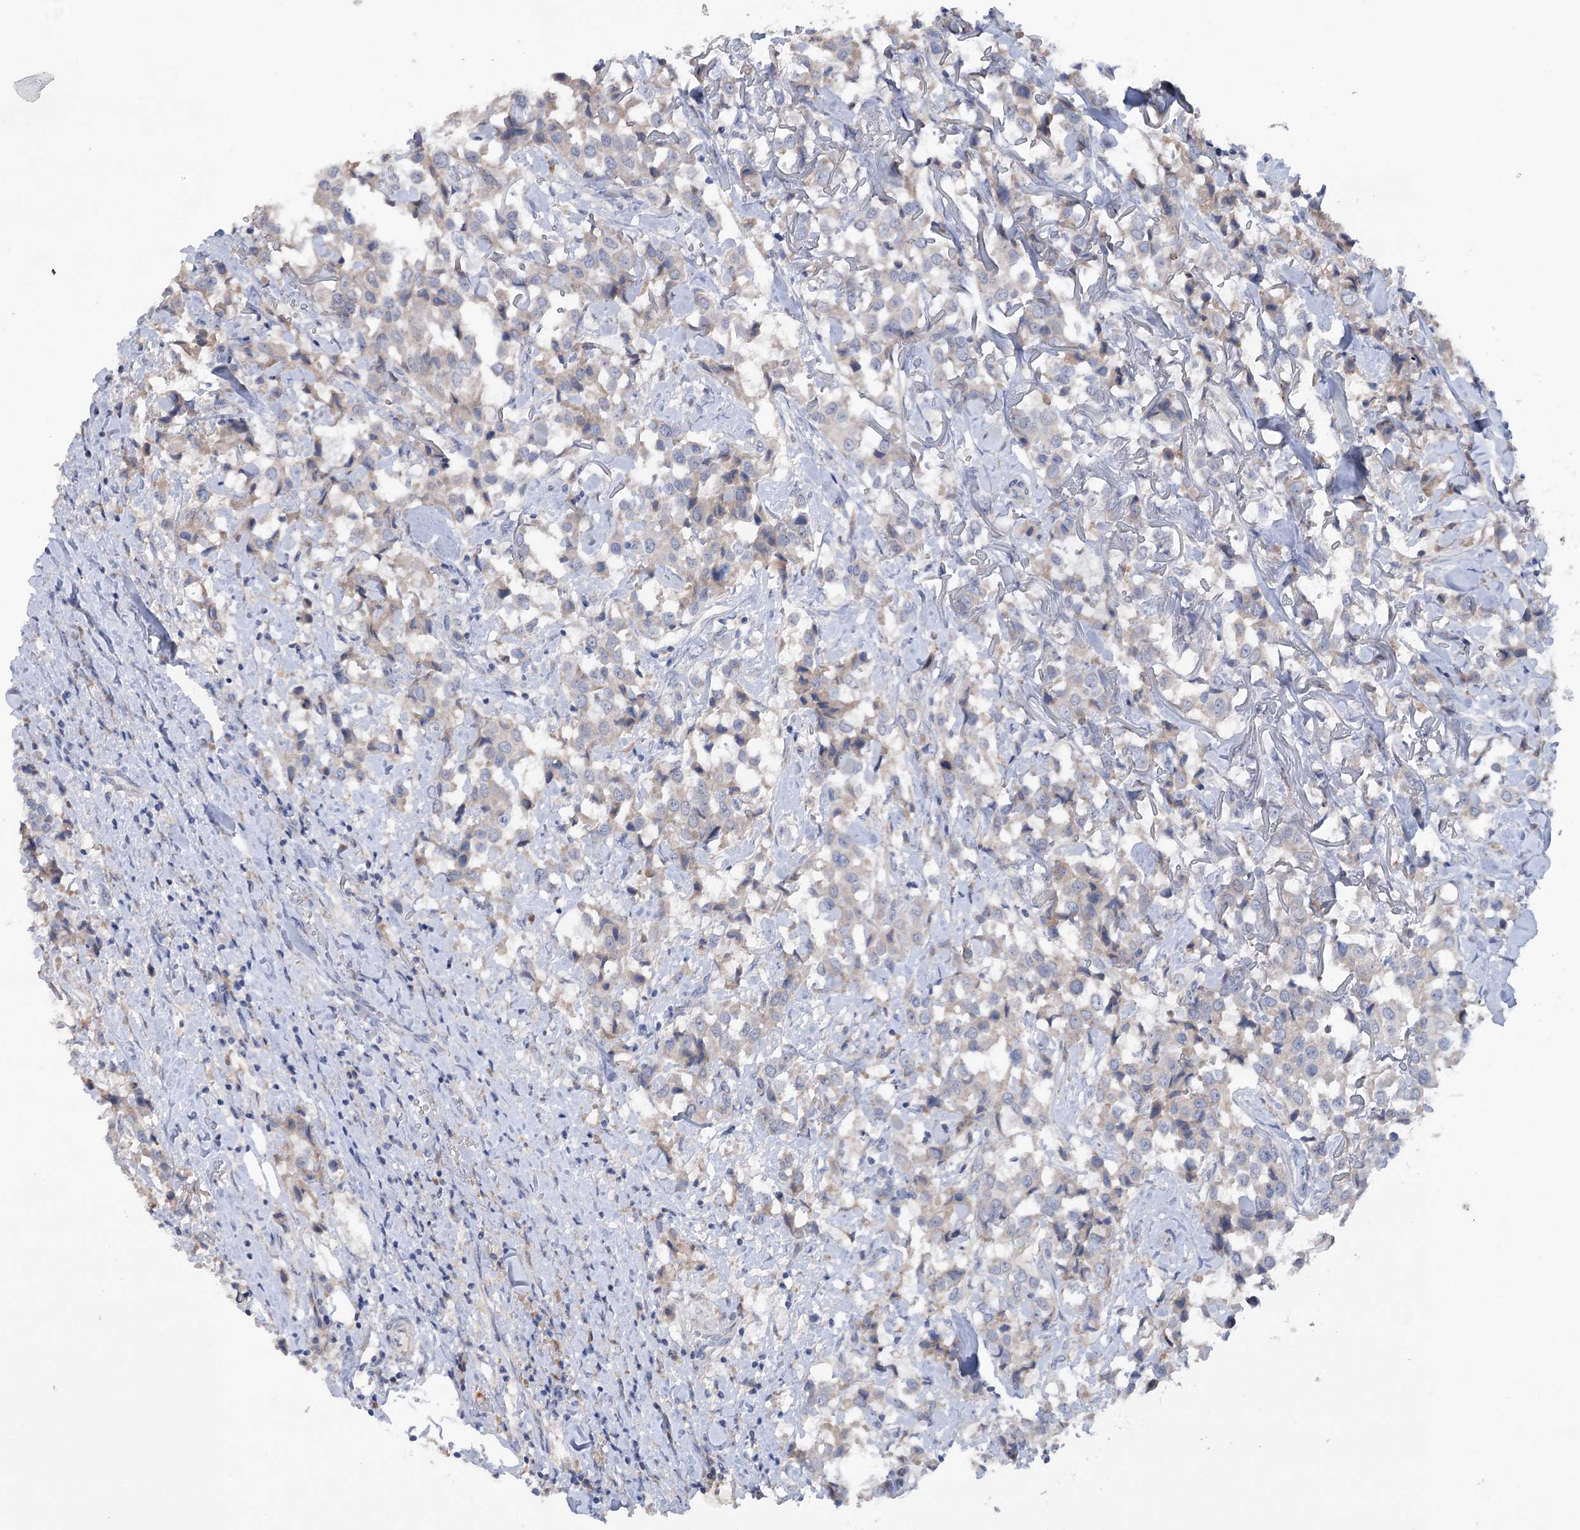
{"staining": {"intensity": "weak", "quantity": "<25%", "location": "cytoplasmic/membranous"}, "tissue": "breast cancer", "cell_type": "Tumor cells", "image_type": "cancer", "snomed": [{"axis": "morphology", "description": "Duct carcinoma"}, {"axis": "topography", "description": "Breast"}], "caption": "This is an immunohistochemistry histopathology image of human breast cancer (intraductal carcinoma). There is no staining in tumor cells.", "gene": "MTCH2", "patient": {"sex": "female", "age": 80}}